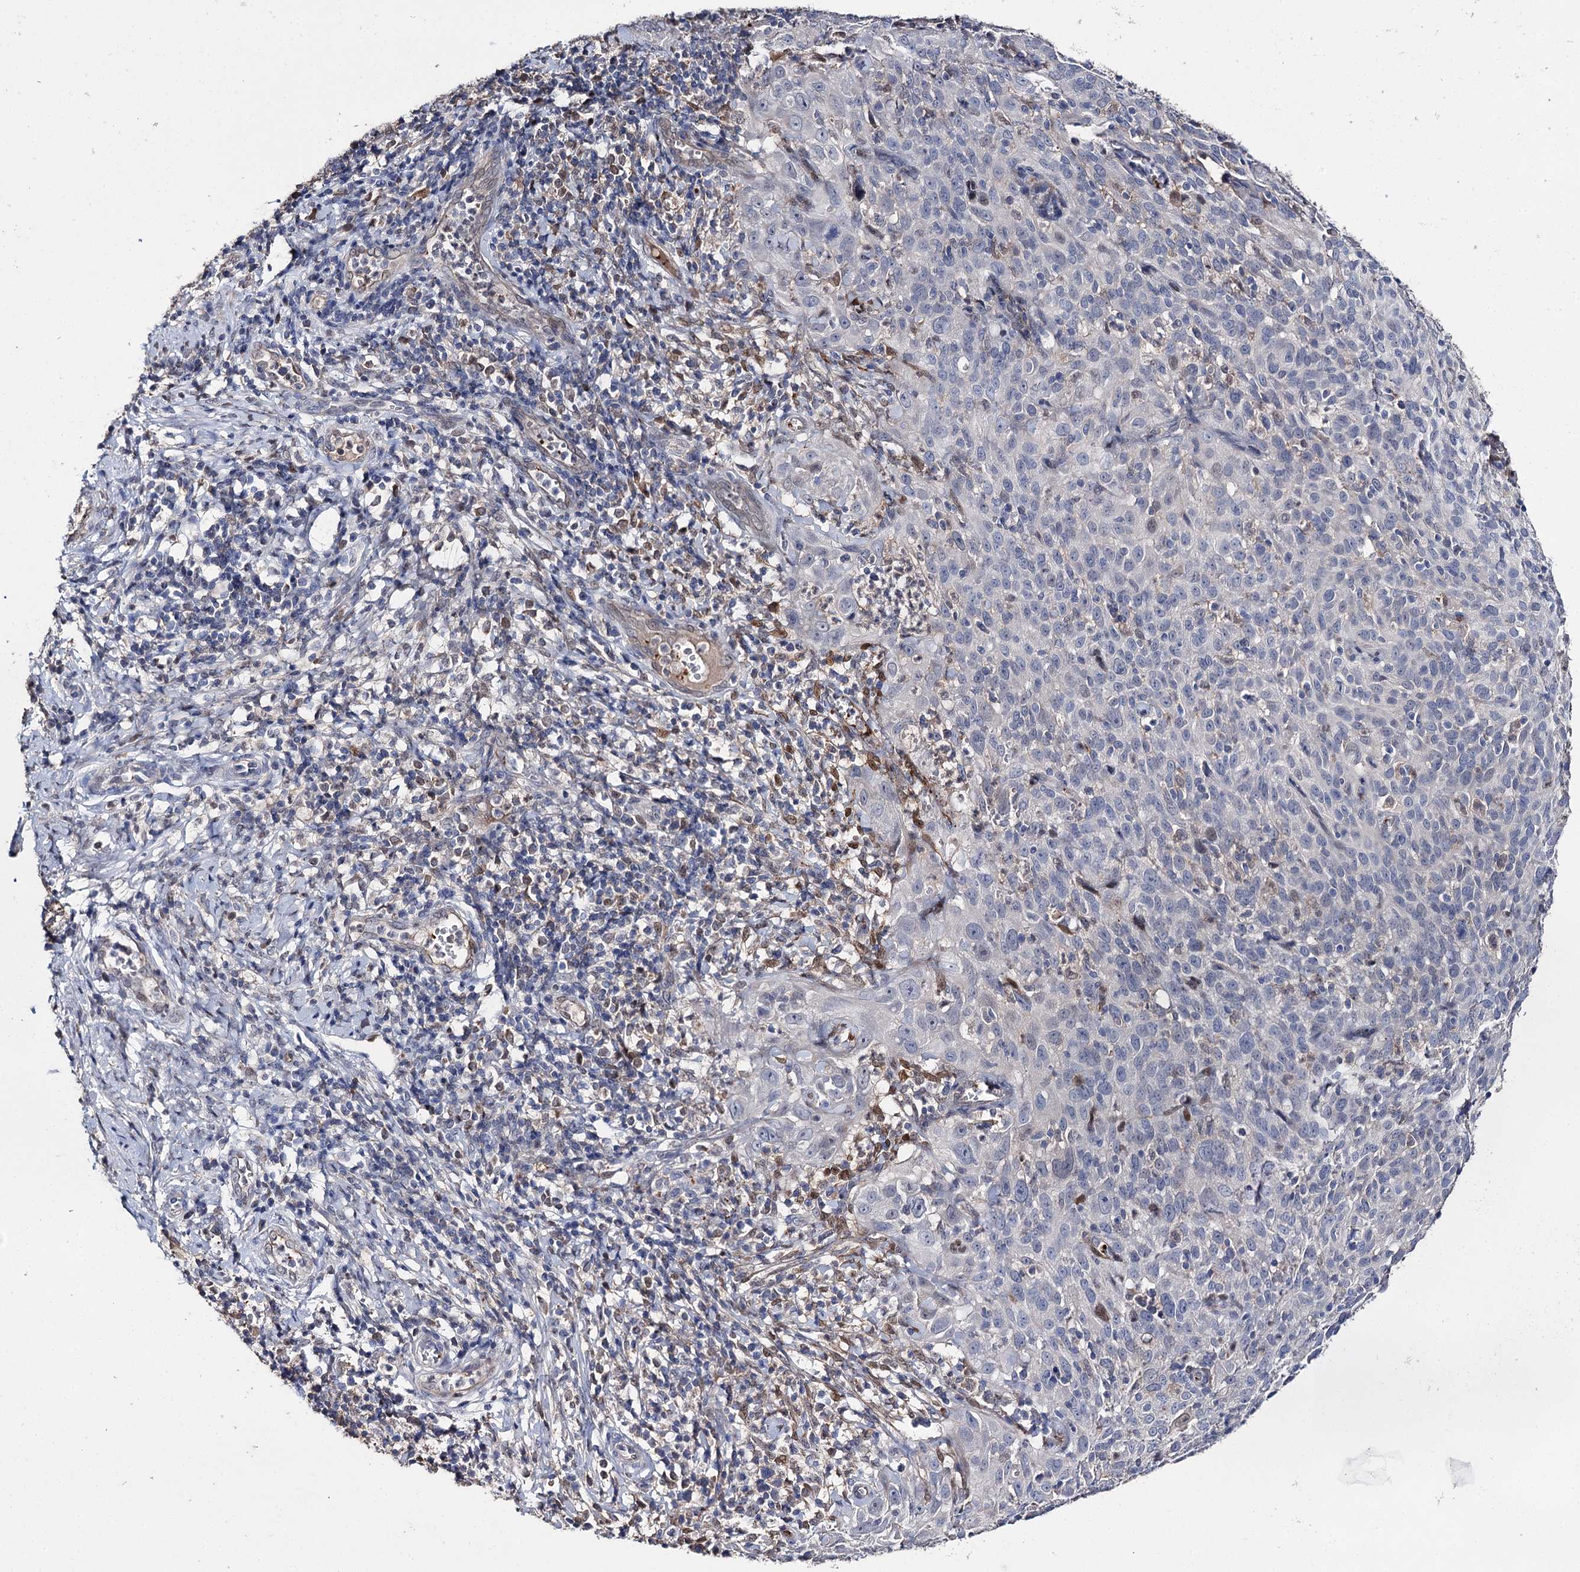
{"staining": {"intensity": "negative", "quantity": "none", "location": "none"}, "tissue": "cervical cancer", "cell_type": "Tumor cells", "image_type": "cancer", "snomed": [{"axis": "morphology", "description": "Squamous cell carcinoma, NOS"}, {"axis": "topography", "description": "Cervix"}], "caption": "The histopathology image demonstrates no staining of tumor cells in cervical cancer (squamous cell carcinoma).", "gene": "DNAH6", "patient": {"sex": "female", "age": 31}}